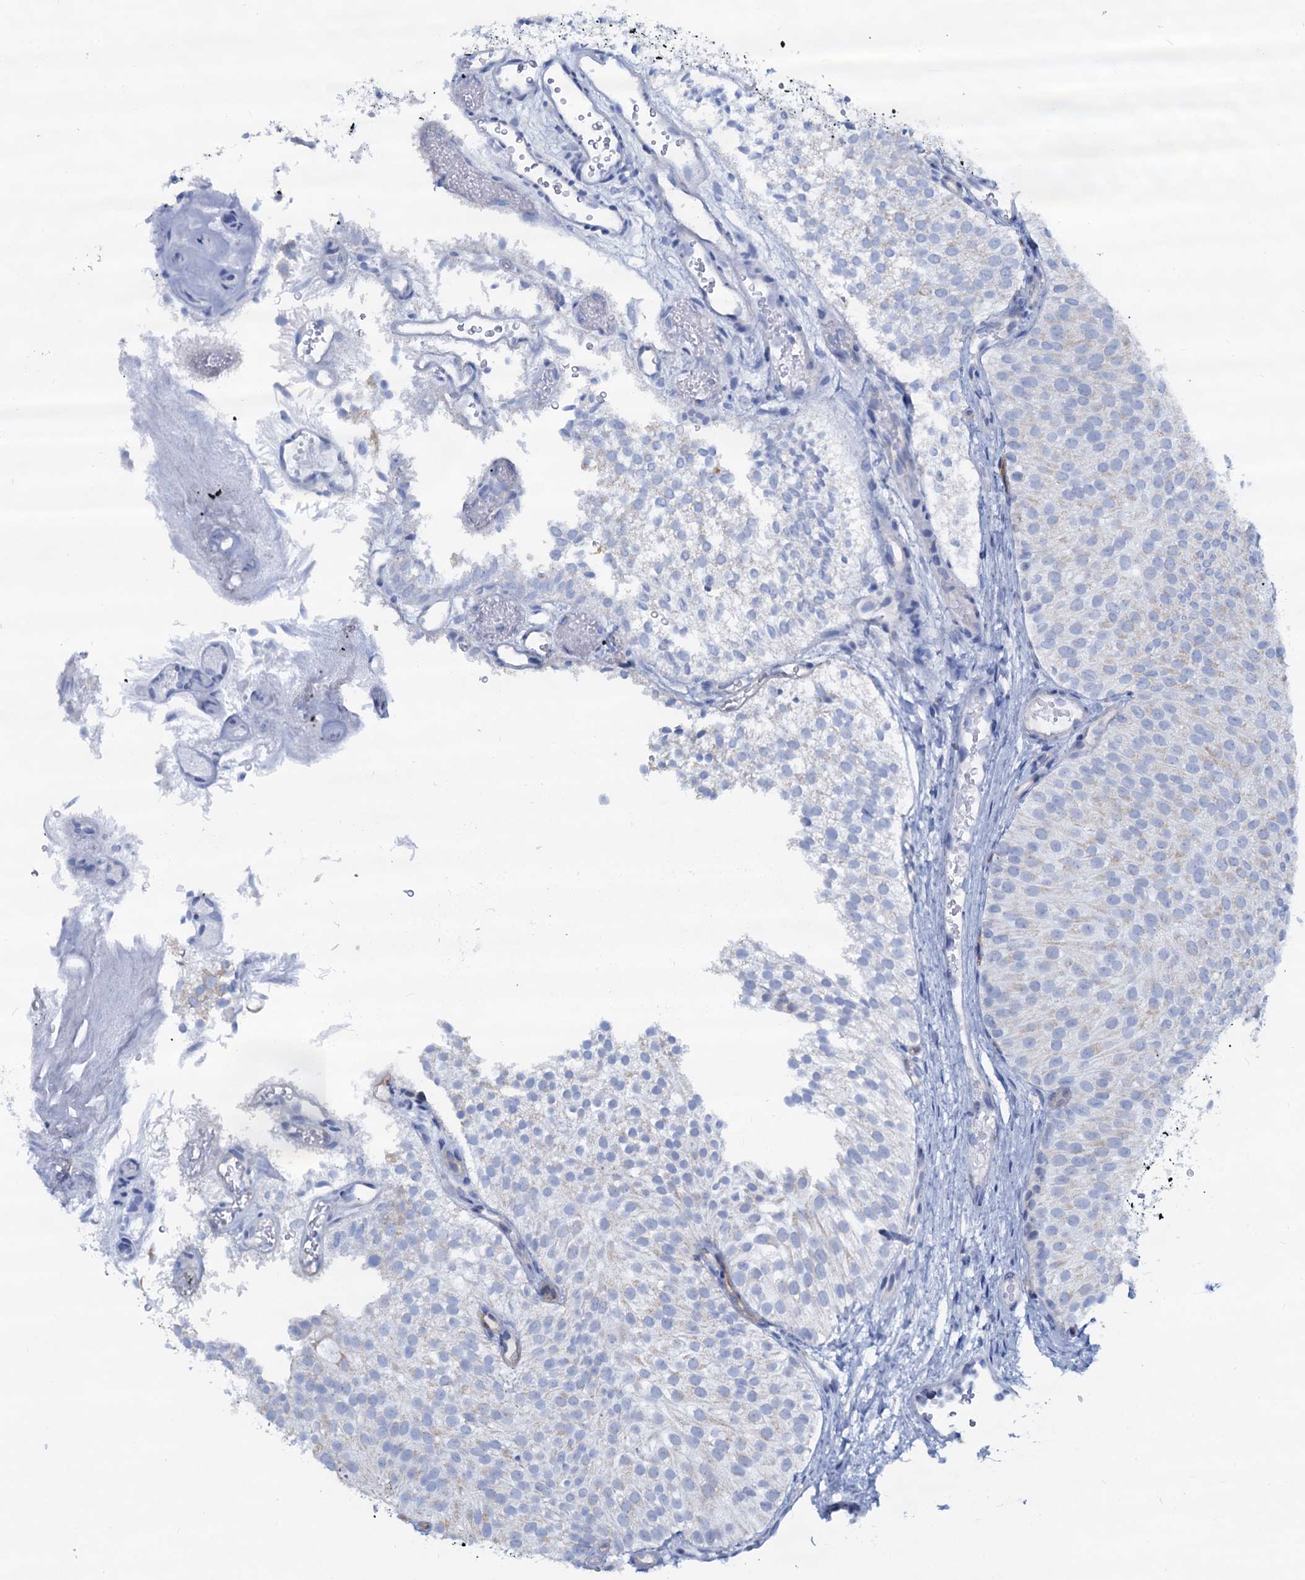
{"staining": {"intensity": "weak", "quantity": "<25%", "location": "cytoplasmic/membranous"}, "tissue": "urothelial cancer", "cell_type": "Tumor cells", "image_type": "cancer", "snomed": [{"axis": "morphology", "description": "Urothelial carcinoma, Low grade"}, {"axis": "topography", "description": "Urinary bladder"}], "caption": "The histopathology image reveals no significant expression in tumor cells of urothelial cancer. The staining was performed using DAB (3,3'-diaminobenzidine) to visualize the protein expression in brown, while the nuclei were stained in blue with hematoxylin (Magnification: 20x).", "gene": "SLC1A3", "patient": {"sex": "male", "age": 78}}